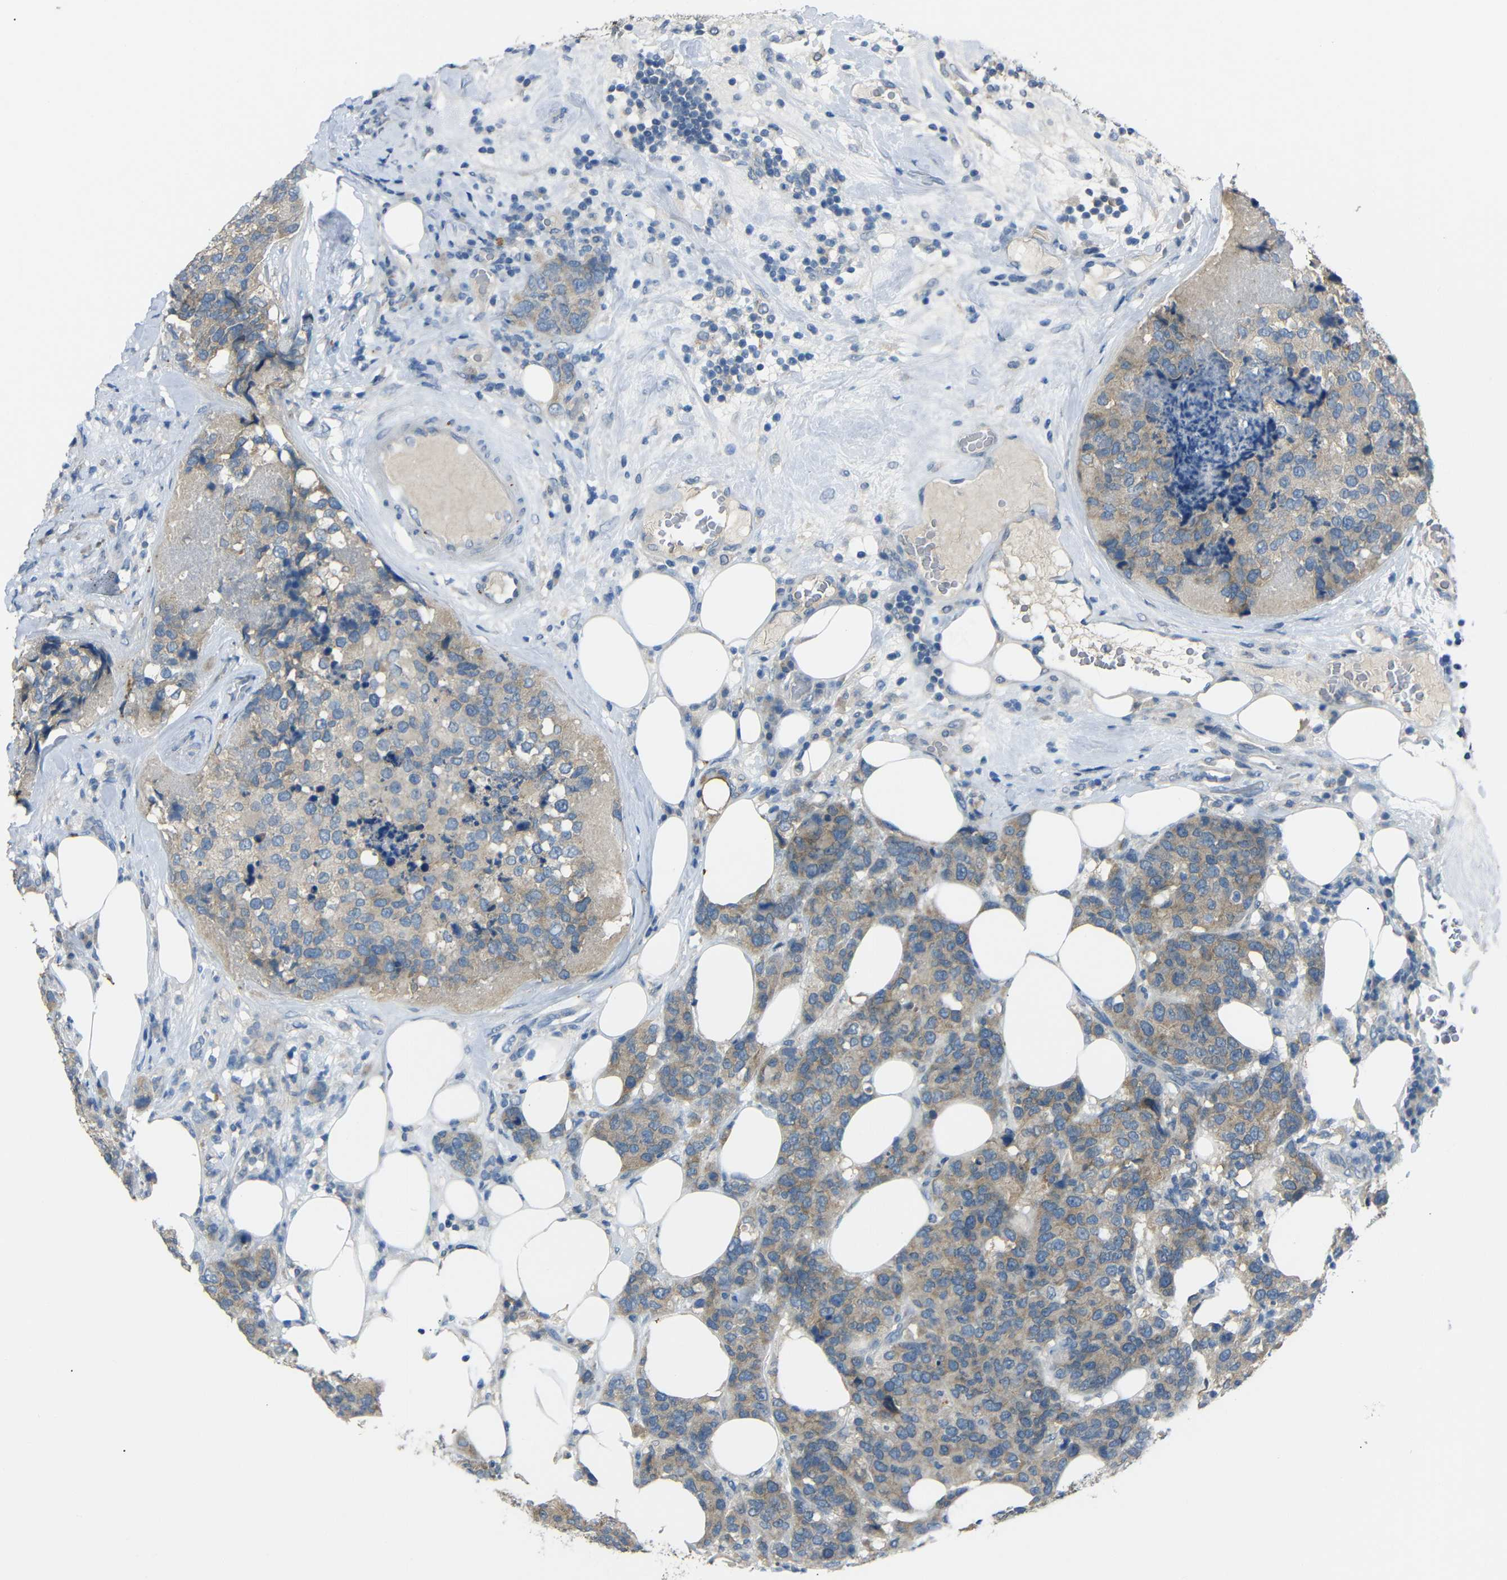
{"staining": {"intensity": "weak", "quantity": ">75%", "location": "cytoplasmic/membranous"}, "tissue": "breast cancer", "cell_type": "Tumor cells", "image_type": "cancer", "snomed": [{"axis": "morphology", "description": "Lobular carcinoma"}, {"axis": "topography", "description": "Breast"}], "caption": "This is an image of IHC staining of breast cancer (lobular carcinoma), which shows weak expression in the cytoplasmic/membranous of tumor cells.", "gene": "C6orf89", "patient": {"sex": "female", "age": 59}}